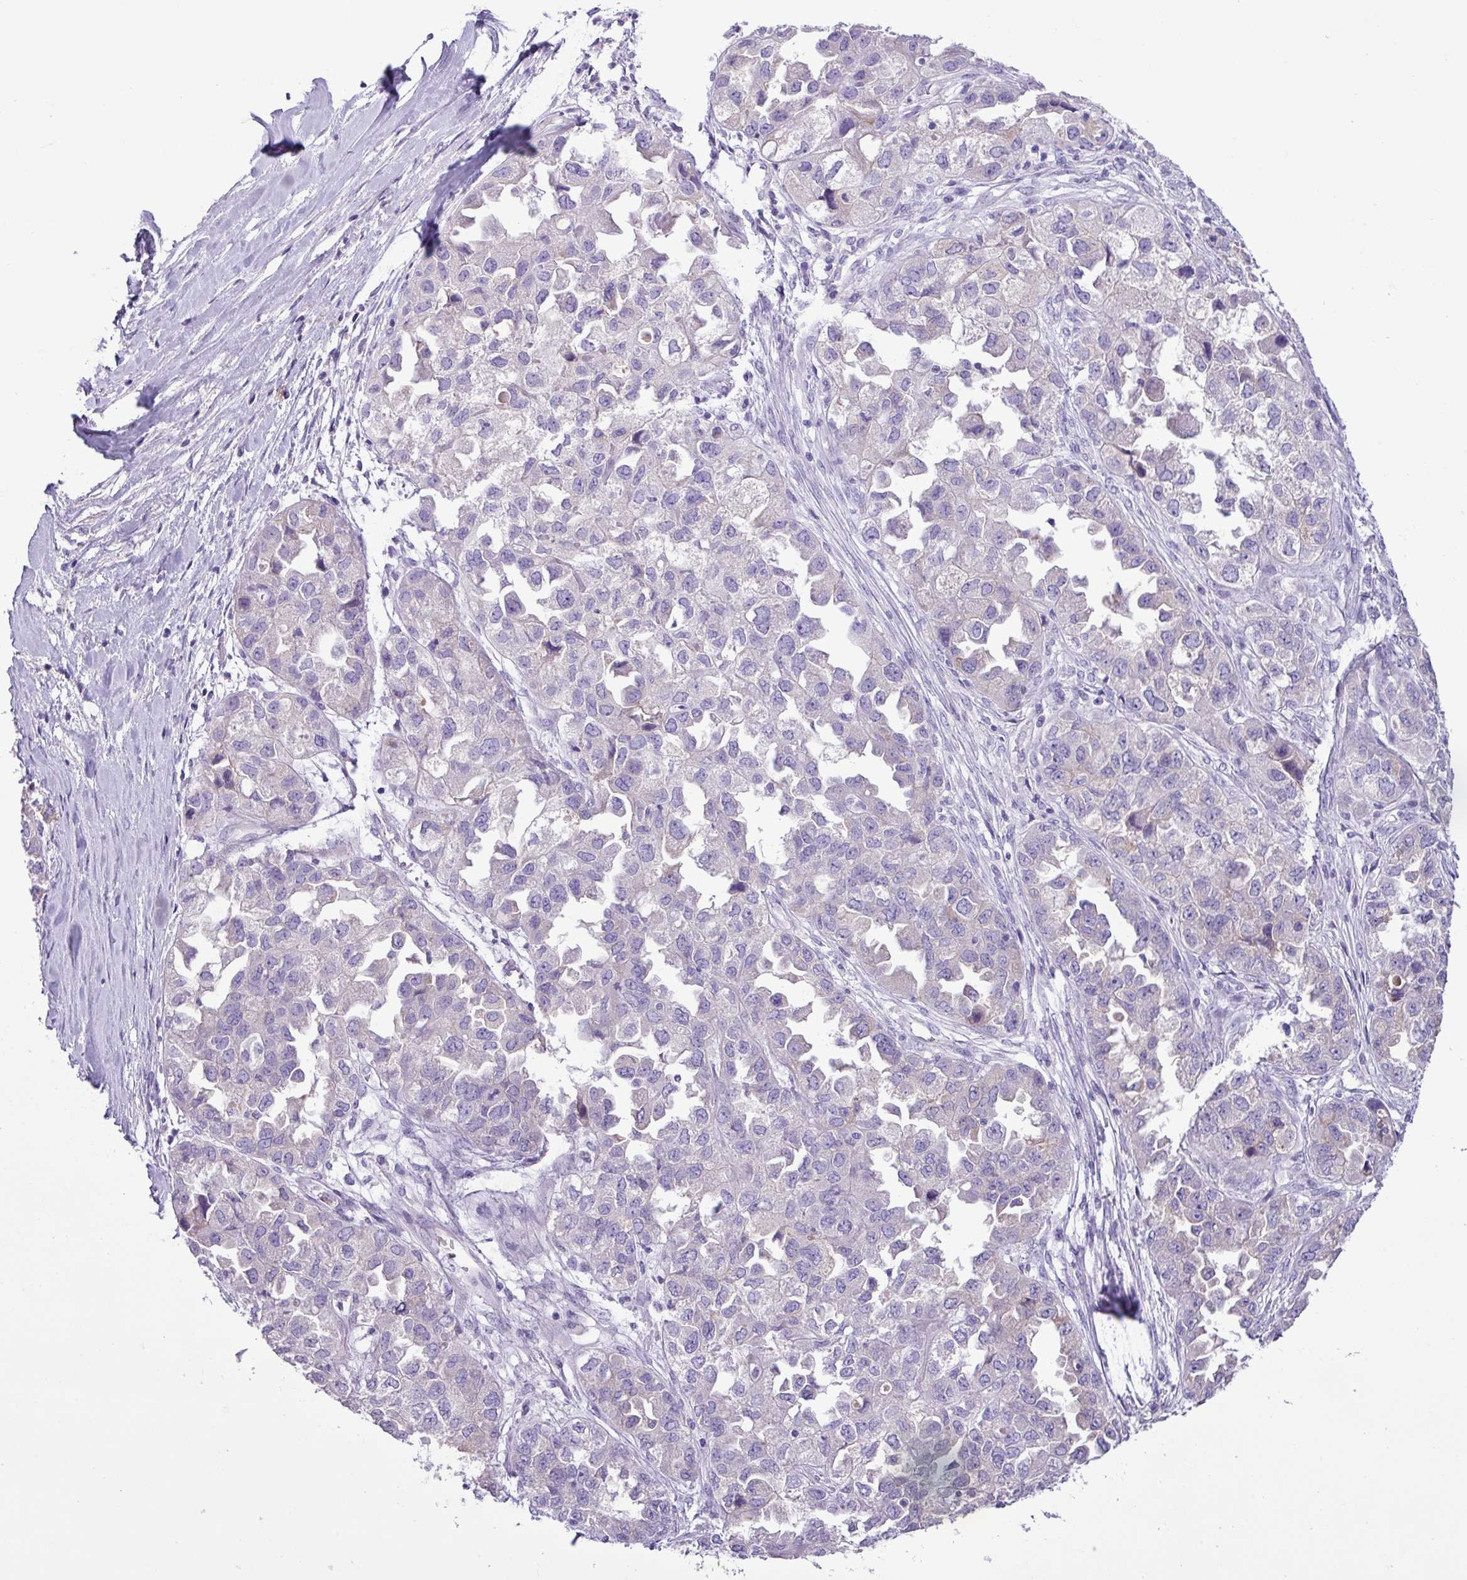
{"staining": {"intensity": "negative", "quantity": "none", "location": "none"}, "tissue": "ovarian cancer", "cell_type": "Tumor cells", "image_type": "cancer", "snomed": [{"axis": "morphology", "description": "Cystadenocarcinoma, serous, NOS"}, {"axis": "topography", "description": "Ovary"}], "caption": "Immunohistochemistry (IHC) of human ovarian cancer (serous cystadenocarcinoma) shows no positivity in tumor cells.", "gene": "CYSTM1", "patient": {"sex": "female", "age": 84}}